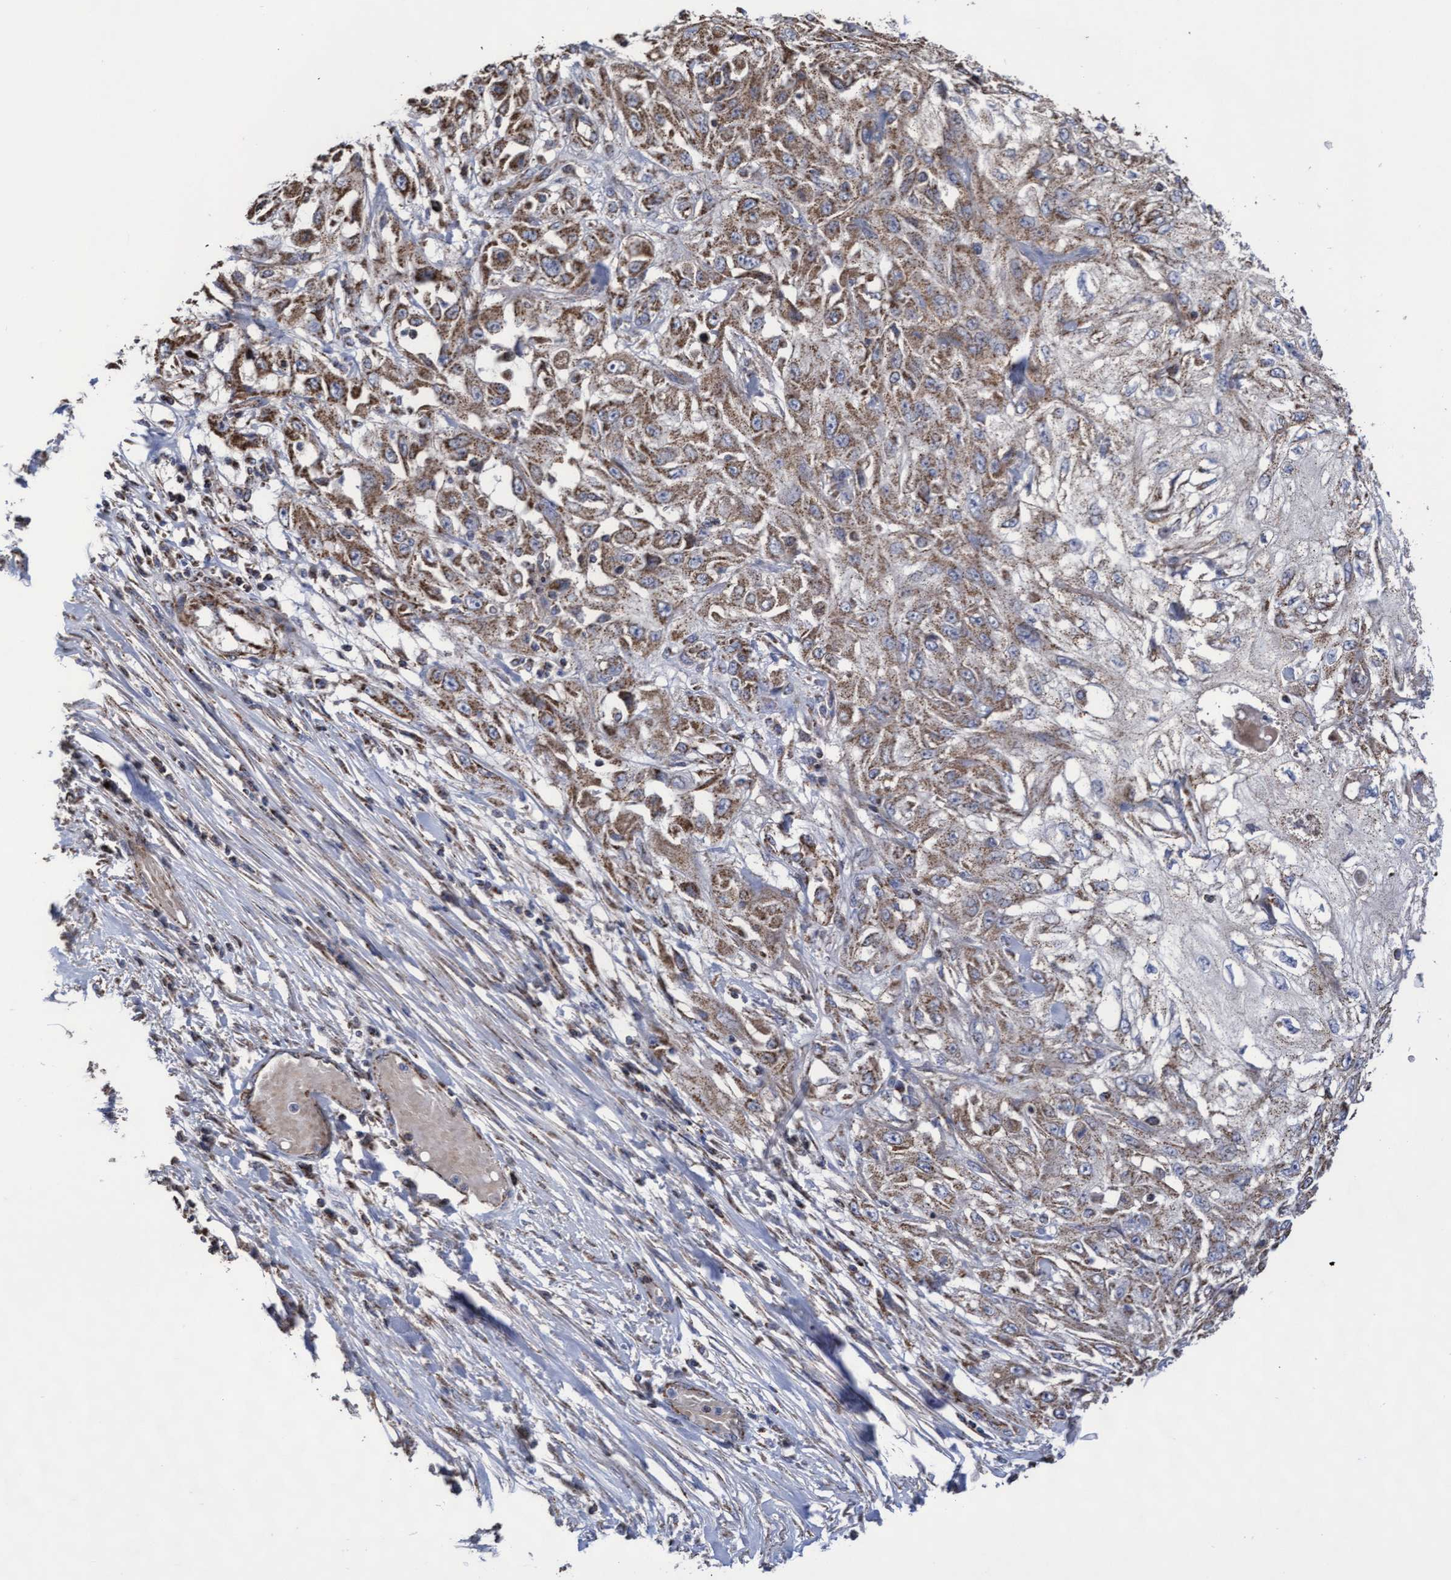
{"staining": {"intensity": "moderate", "quantity": ">75%", "location": "cytoplasmic/membranous"}, "tissue": "skin cancer", "cell_type": "Tumor cells", "image_type": "cancer", "snomed": [{"axis": "morphology", "description": "Squamous cell carcinoma, NOS"}, {"axis": "morphology", "description": "Squamous cell carcinoma, metastatic, NOS"}, {"axis": "topography", "description": "Skin"}, {"axis": "topography", "description": "Lymph node"}], "caption": "Tumor cells exhibit moderate cytoplasmic/membranous staining in about >75% of cells in metastatic squamous cell carcinoma (skin). The protein of interest is shown in brown color, while the nuclei are stained blue.", "gene": "COBL", "patient": {"sex": "male", "age": 75}}